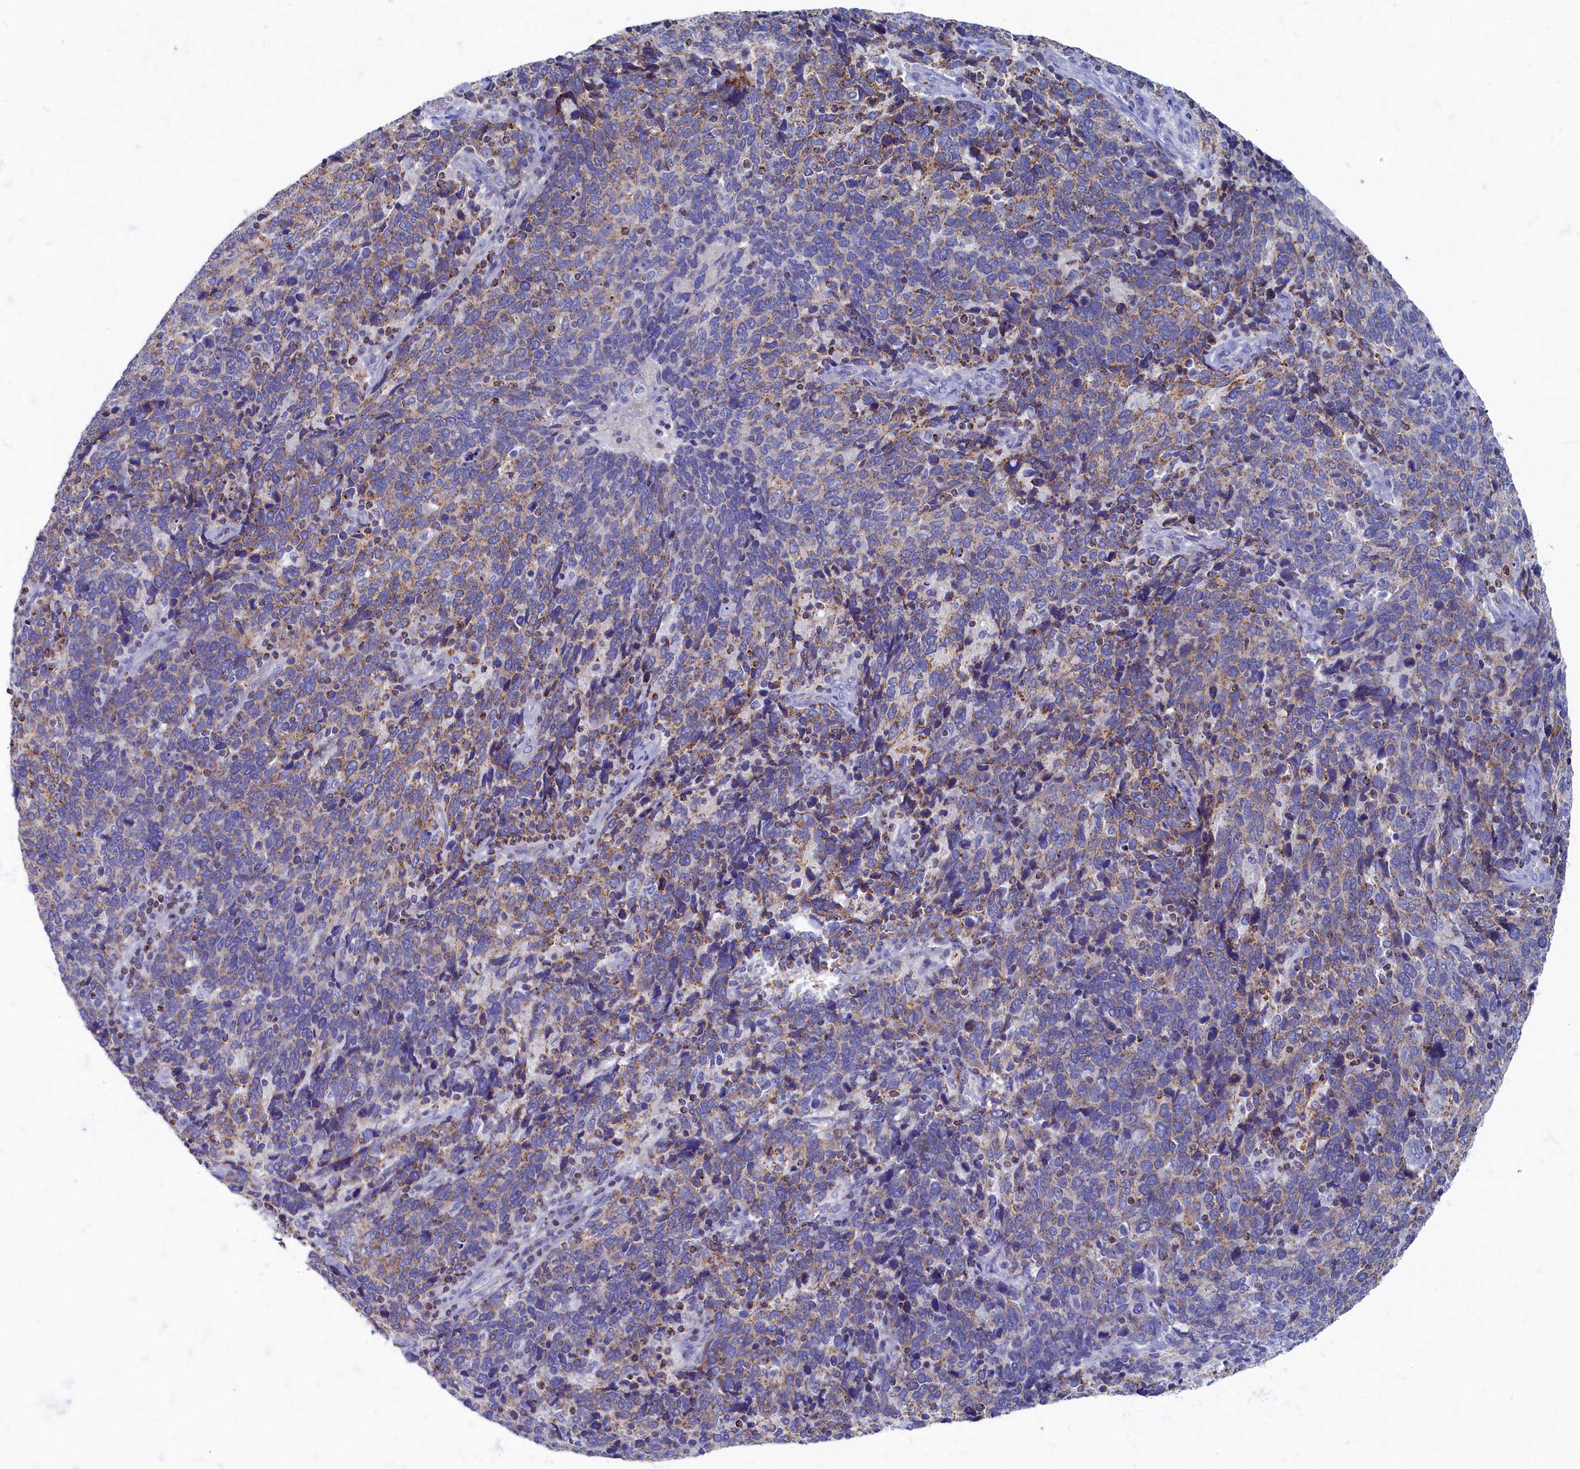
{"staining": {"intensity": "moderate", "quantity": "25%-75%", "location": "cytoplasmic/membranous"}, "tissue": "cervical cancer", "cell_type": "Tumor cells", "image_type": "cancer", "snomed": [{"axis": "morphology", "description": "Squamous cell carcinoma, NOS"}, {"axis": "topography", "description": "Cervix"}], "caption": "Cervical squamous cell carcinoma tissue exhibits moderate cytoplasmic/membranous expression in about 25%-75% of tumor cells, visualized by immunohistochemistry. (Stains: DAB in brown, nuclei in blue, Microscopy: brightfield microscopy at high magnification).", "gene": "OCIAD2", "patient": {"sex": "female", "age": 41}}